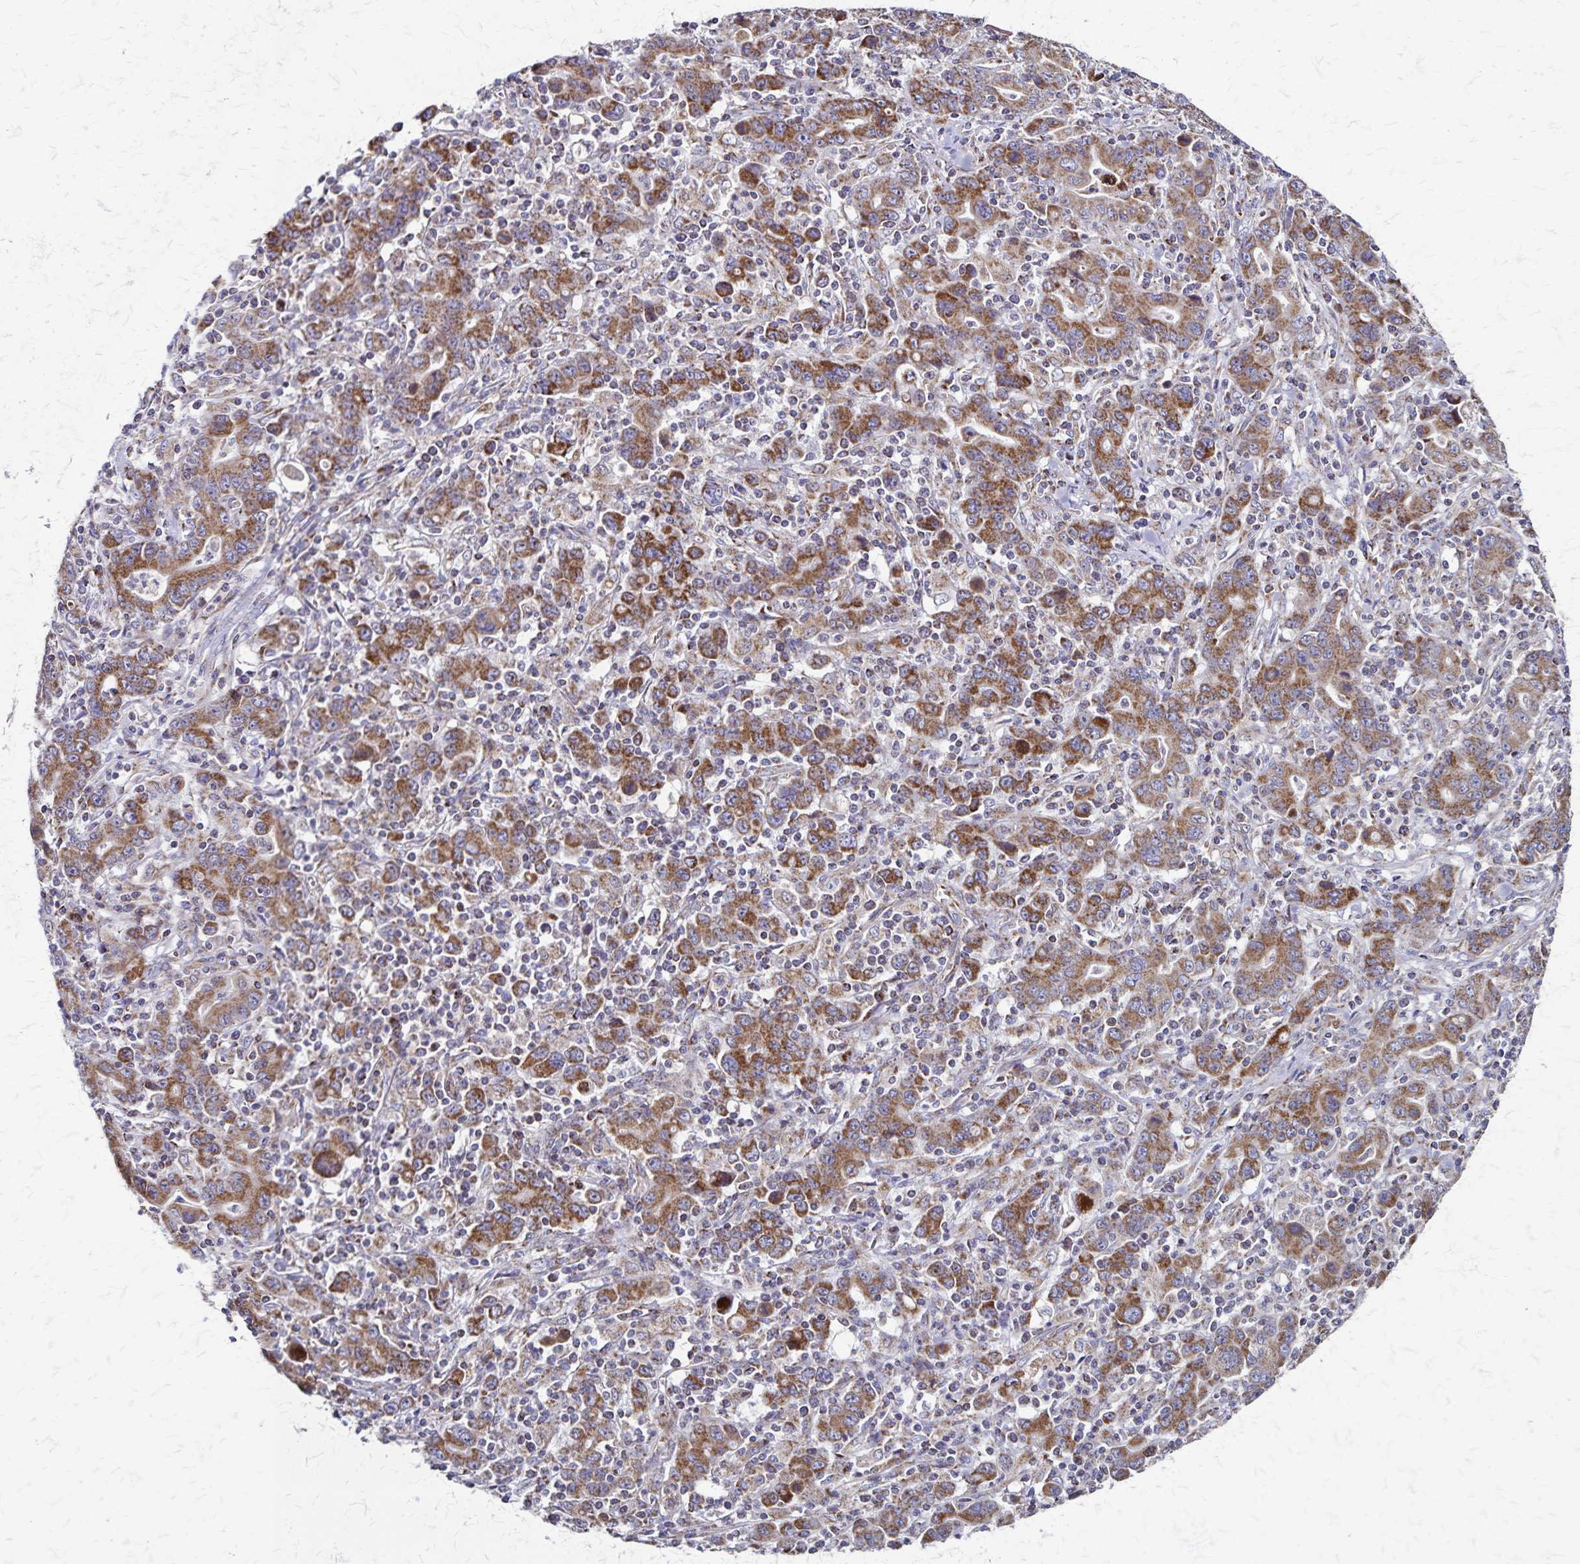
{"staining": {"intensity": "moderate", "quantity": ">75%", "location": "cytoplasmic/membranous"}, "tissue": "stomach cancer", "cell_type": "Tumor cells", "image_type": "cancer", "snomed": [{"axis": "morphology", "description": "Adenocarcinoma, NOS"}, {"axis": "topography", "description": "Stomach, upper"}], "caption": "IHC (DAB) staining of stomach adenocarcinoma reveals moderate cytoplasmic/membranous protein positivity in about >75% of tumor cells.", "gene": "NFS1", "patient": {"sex": "male", "age": 69}}